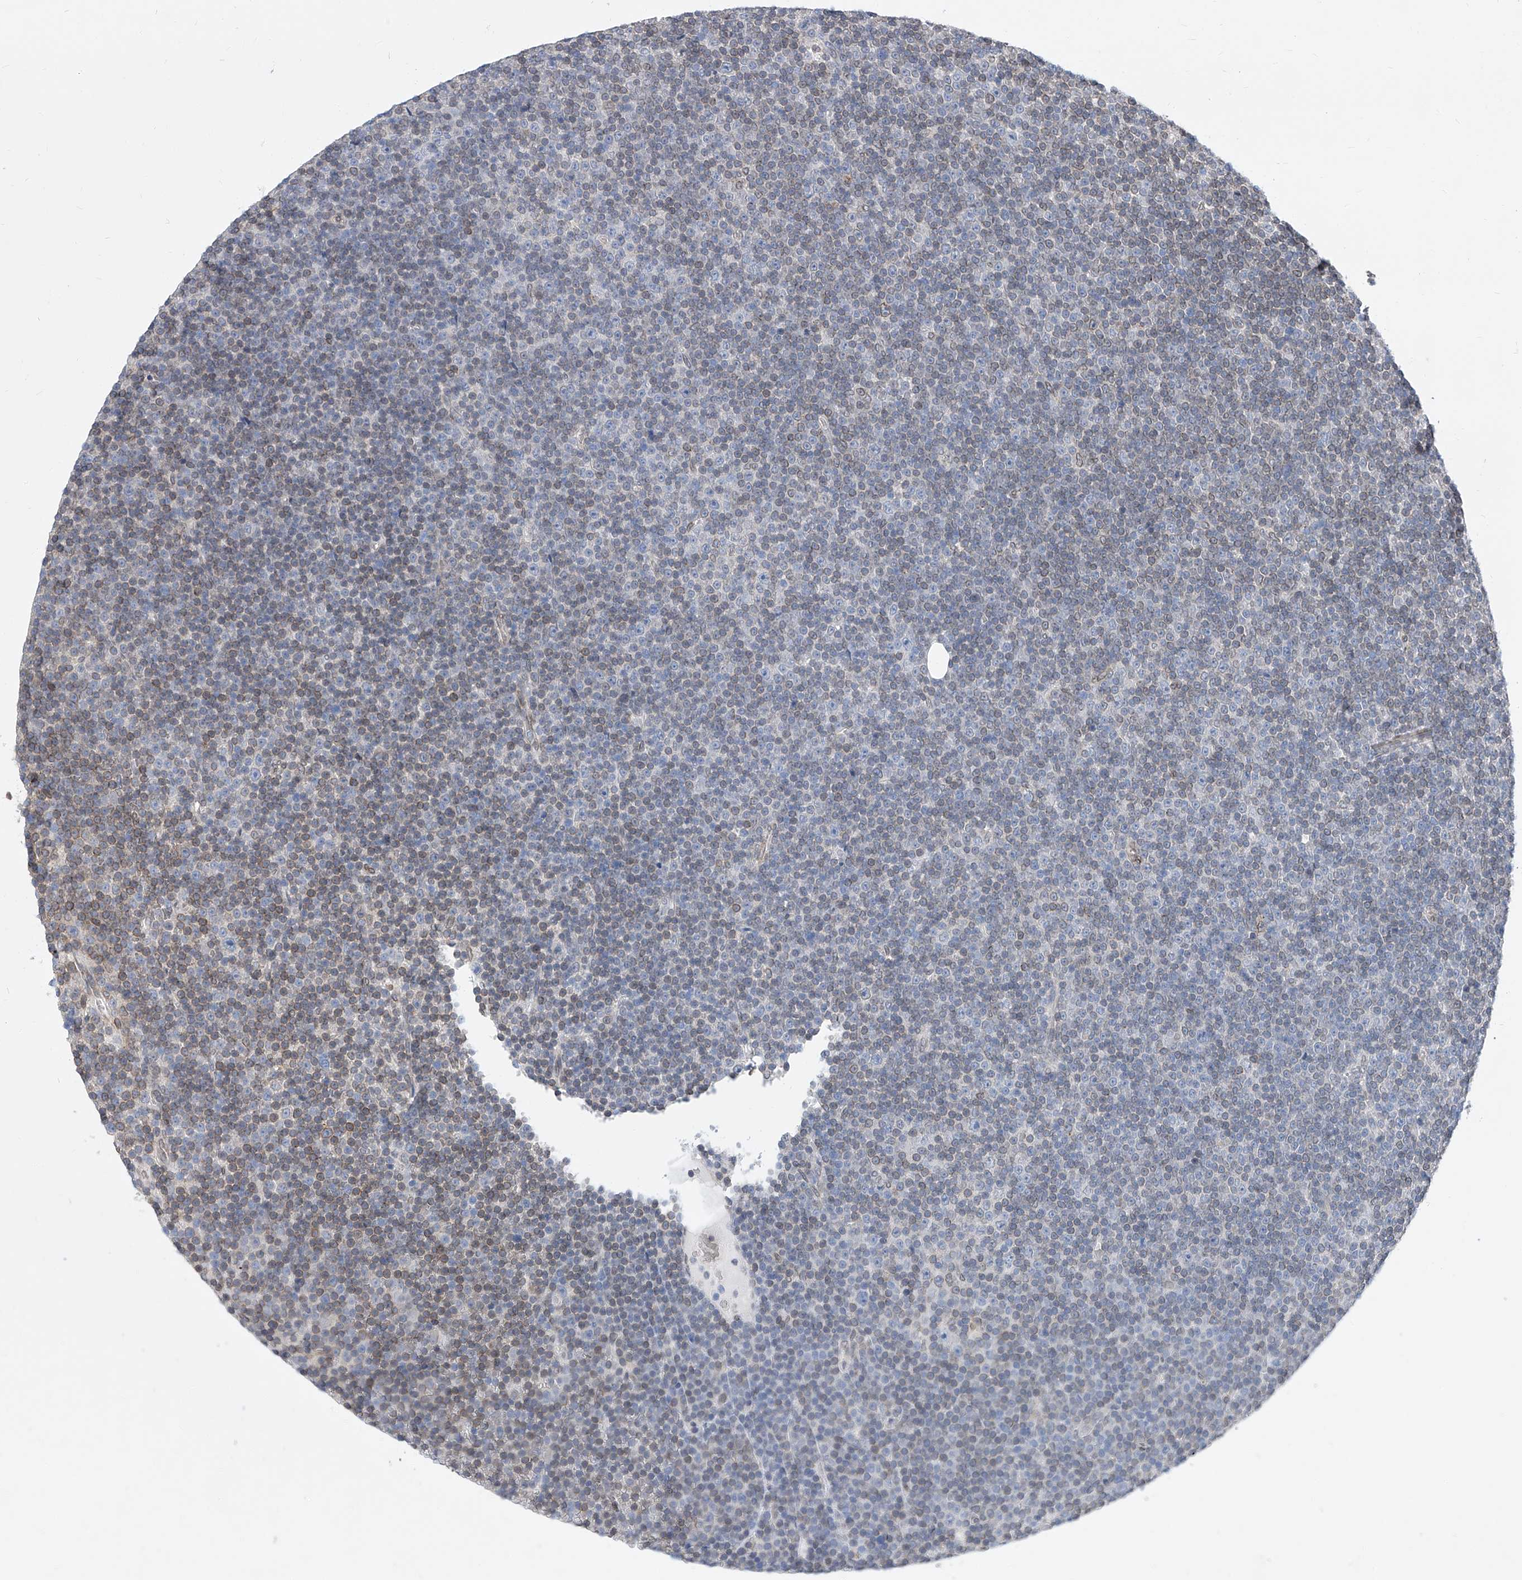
{"staining": {"intensity": "negative", "quantity": "none", "location": "none"}, "tissue": "lymphoma", "cell_type": "Tumor cells", "image_type": "cancer", "snomed": [{"axis": "morphology", "description": "Malignant lymphoma, non-Hodgkin's type, Low grade"}, {"axis": "topography", "description": "Lymph node"}], "caption": "There is no significant expression in tumor cells of malignant lymphoma, non-Hodgkin's type (low-grade). (Brightfield microscopy of DAB immunohistochemistry (IHC) at high magnification).", "gene": "MX2", "patient": {"sex": "female", "age": 67}}